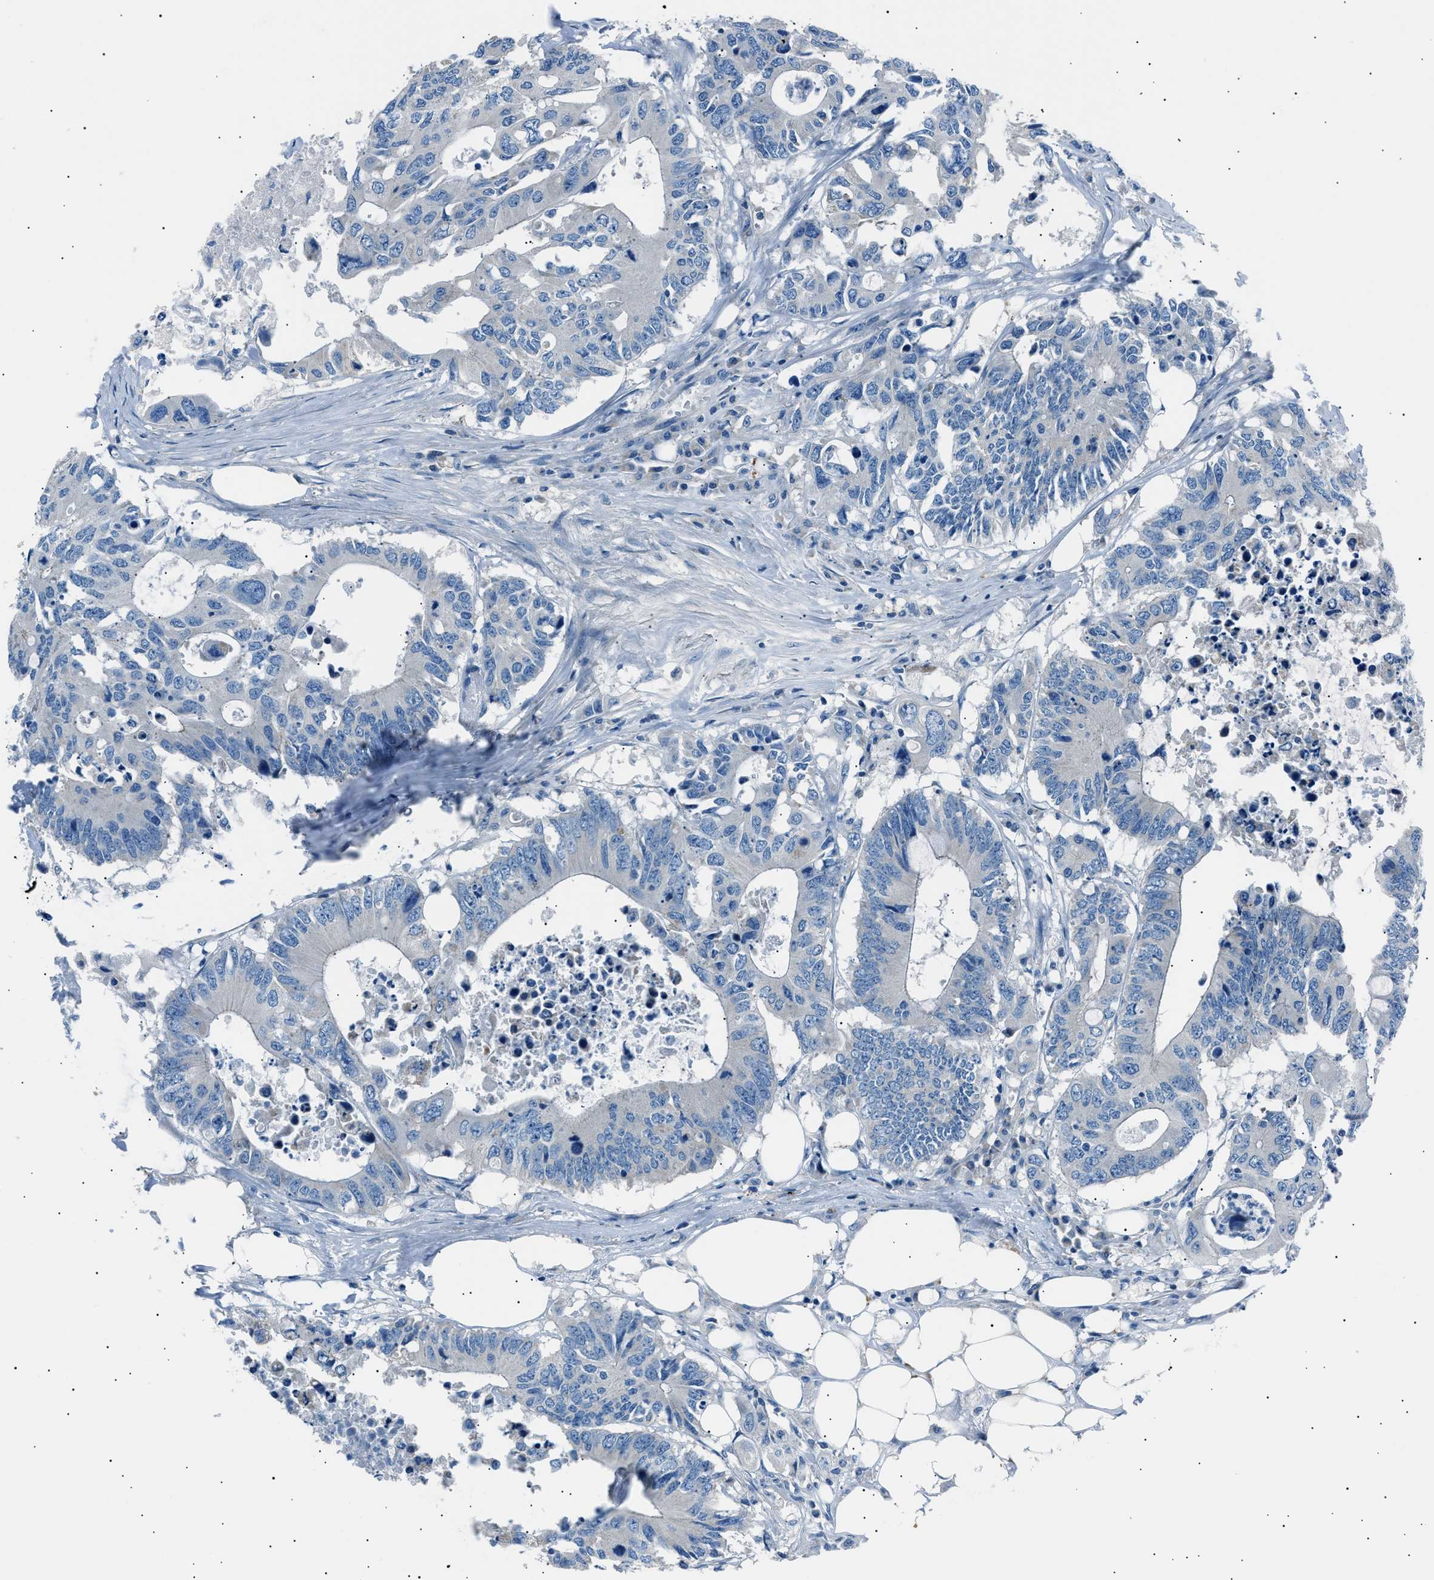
{"staining": {"intensity": "negative", "quantity": "none", "location": "none"}, "tissue": "colorectal cancer", "cell_type": "Tumor cells", "image_type": "cancer", "snomed": [{"axis": "morphology", "description": "Adenocarcinoma, NOS"}, {"axis": "topography", "description": "Colon"}], "caption": "A high-resolution photomicrograph shows IHC staining of colorectal cancer (adenocarcinoma), which demonstrates no significant positivity in tumor cells. (Immunohistochemistry (ihc), brightfield microscopy, high magnification).", "gene": "LRRC37B", "patient": {"sex": "male", "age": 71}}